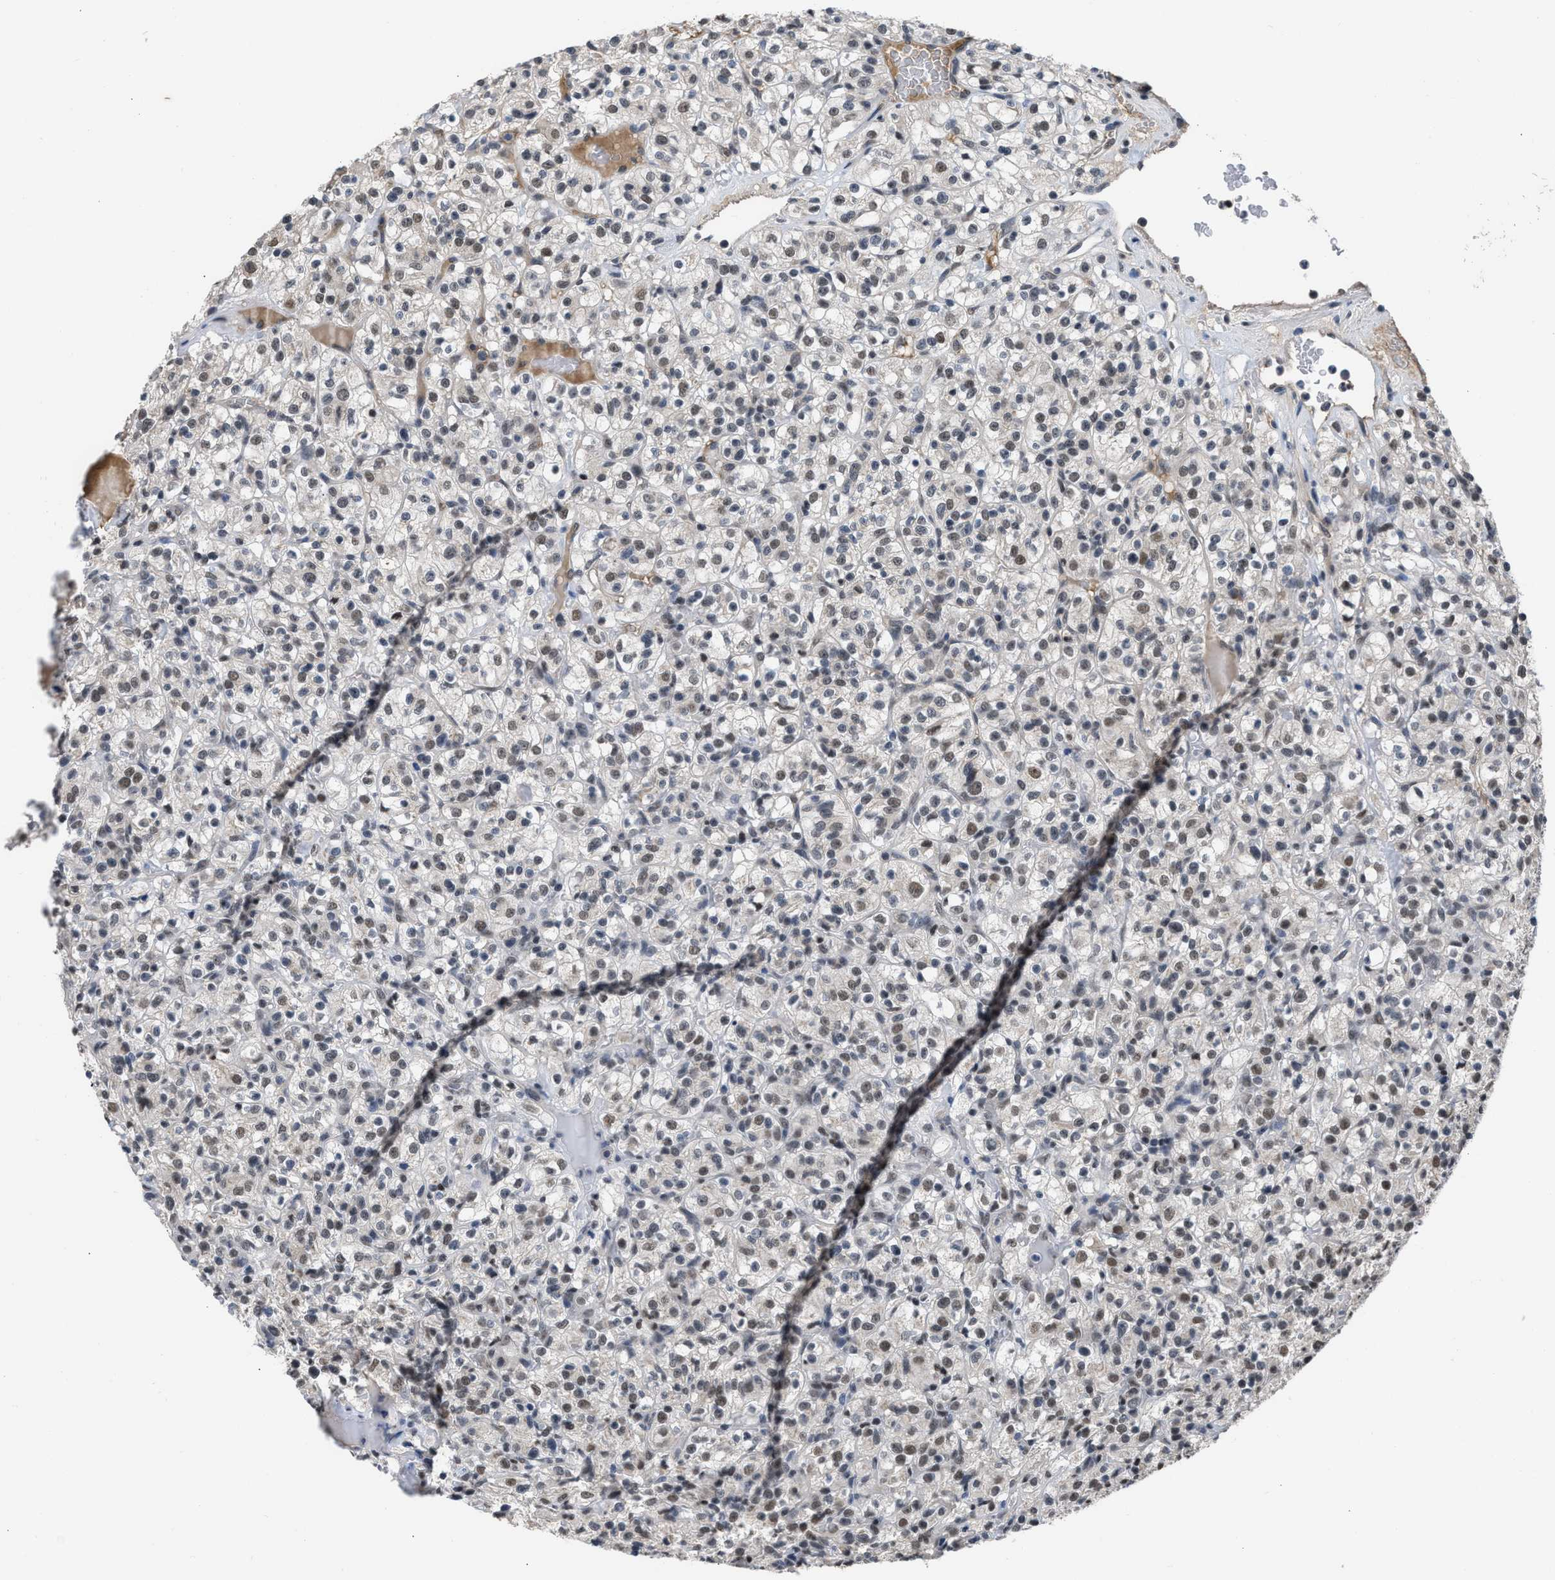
{"staining": {"intensity": "moderate", "quantity": "25%-75%", "location": "nuclear"}, "tissue": "renal cancer", "cell_type": "Tumor cells", "image_type": "cancer", "snomed": [{"axis": "morphology", "description": "Normal tissue, NOS"}, {"axis": "morphology", "description": "Adenocarcinoma, NOS"}, {"axis": "topography", "description": "Kidney"}], "caption": "Adenocarcinoma (renal) stained for a protein (brown) demonstrates moderate nuclear positive expression in about 25%-75% of tumor cells.", "gene": "TERF2IP", "patient": {"sex": "female", "age": 72}}